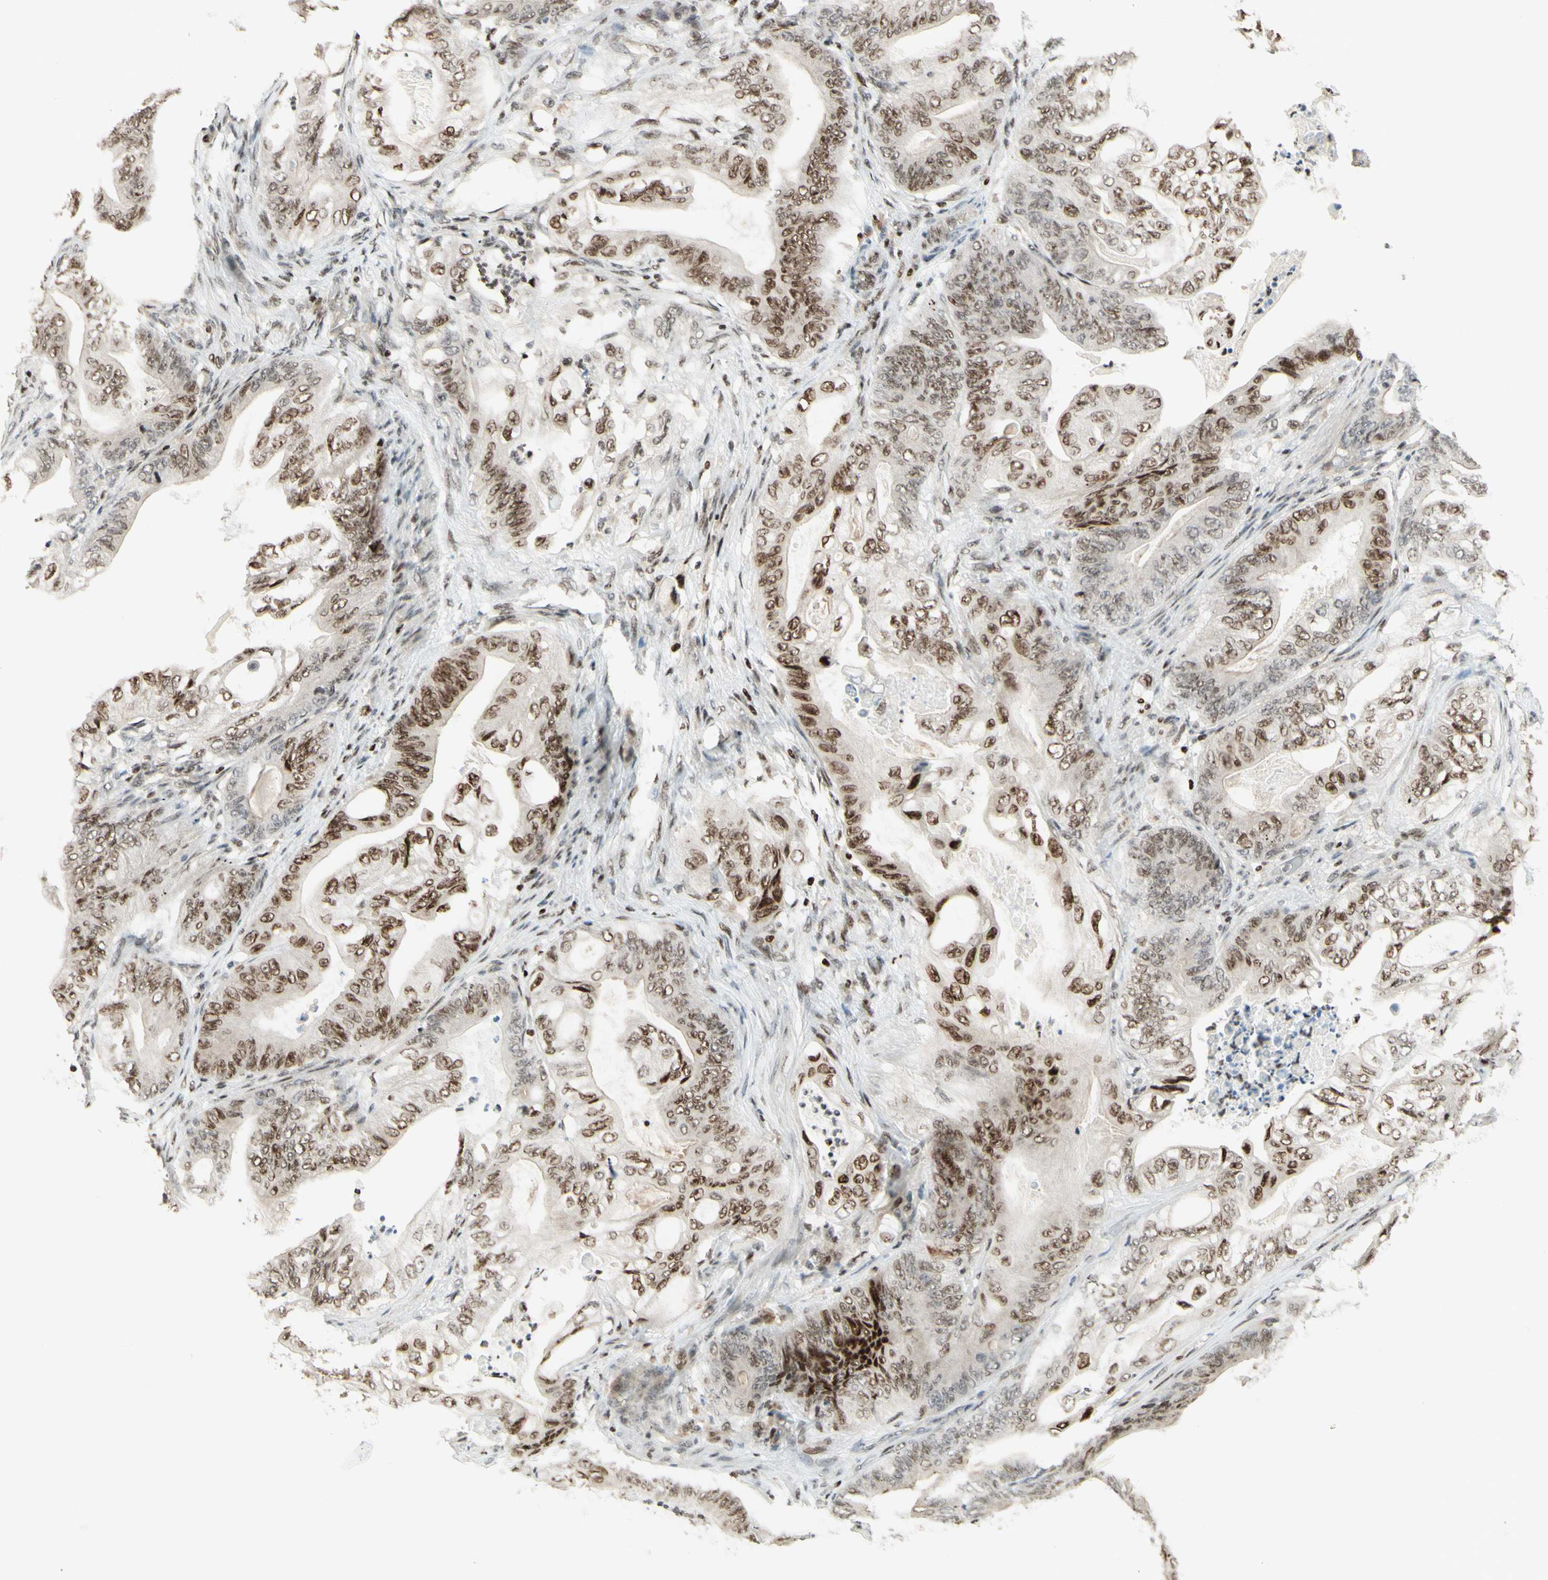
{"staining": {"intensity": "moderate", "quantity": ">75%", "location": "cytoplasmic/membranous,nuclear"}, "tissue": "stomach cancer", "cell_type": "Tumor cells", "image_type": "cancer", "snomed": [{"axis": "morphology", "description": "Adenocarcinoma, NOS"}, {"axis": "topography", "description": "Stomach"}], "caption": "IHC photomicrograph of stomach adenocarcinoma stained for a protein (brown), which demonstrates medium levels of moderate cytoplasmic/membranous and nuclear positivity in approximately >75% of tumor cells.", "gene": "CDKL5", "patient": {"sex": "female", "age": 73}}